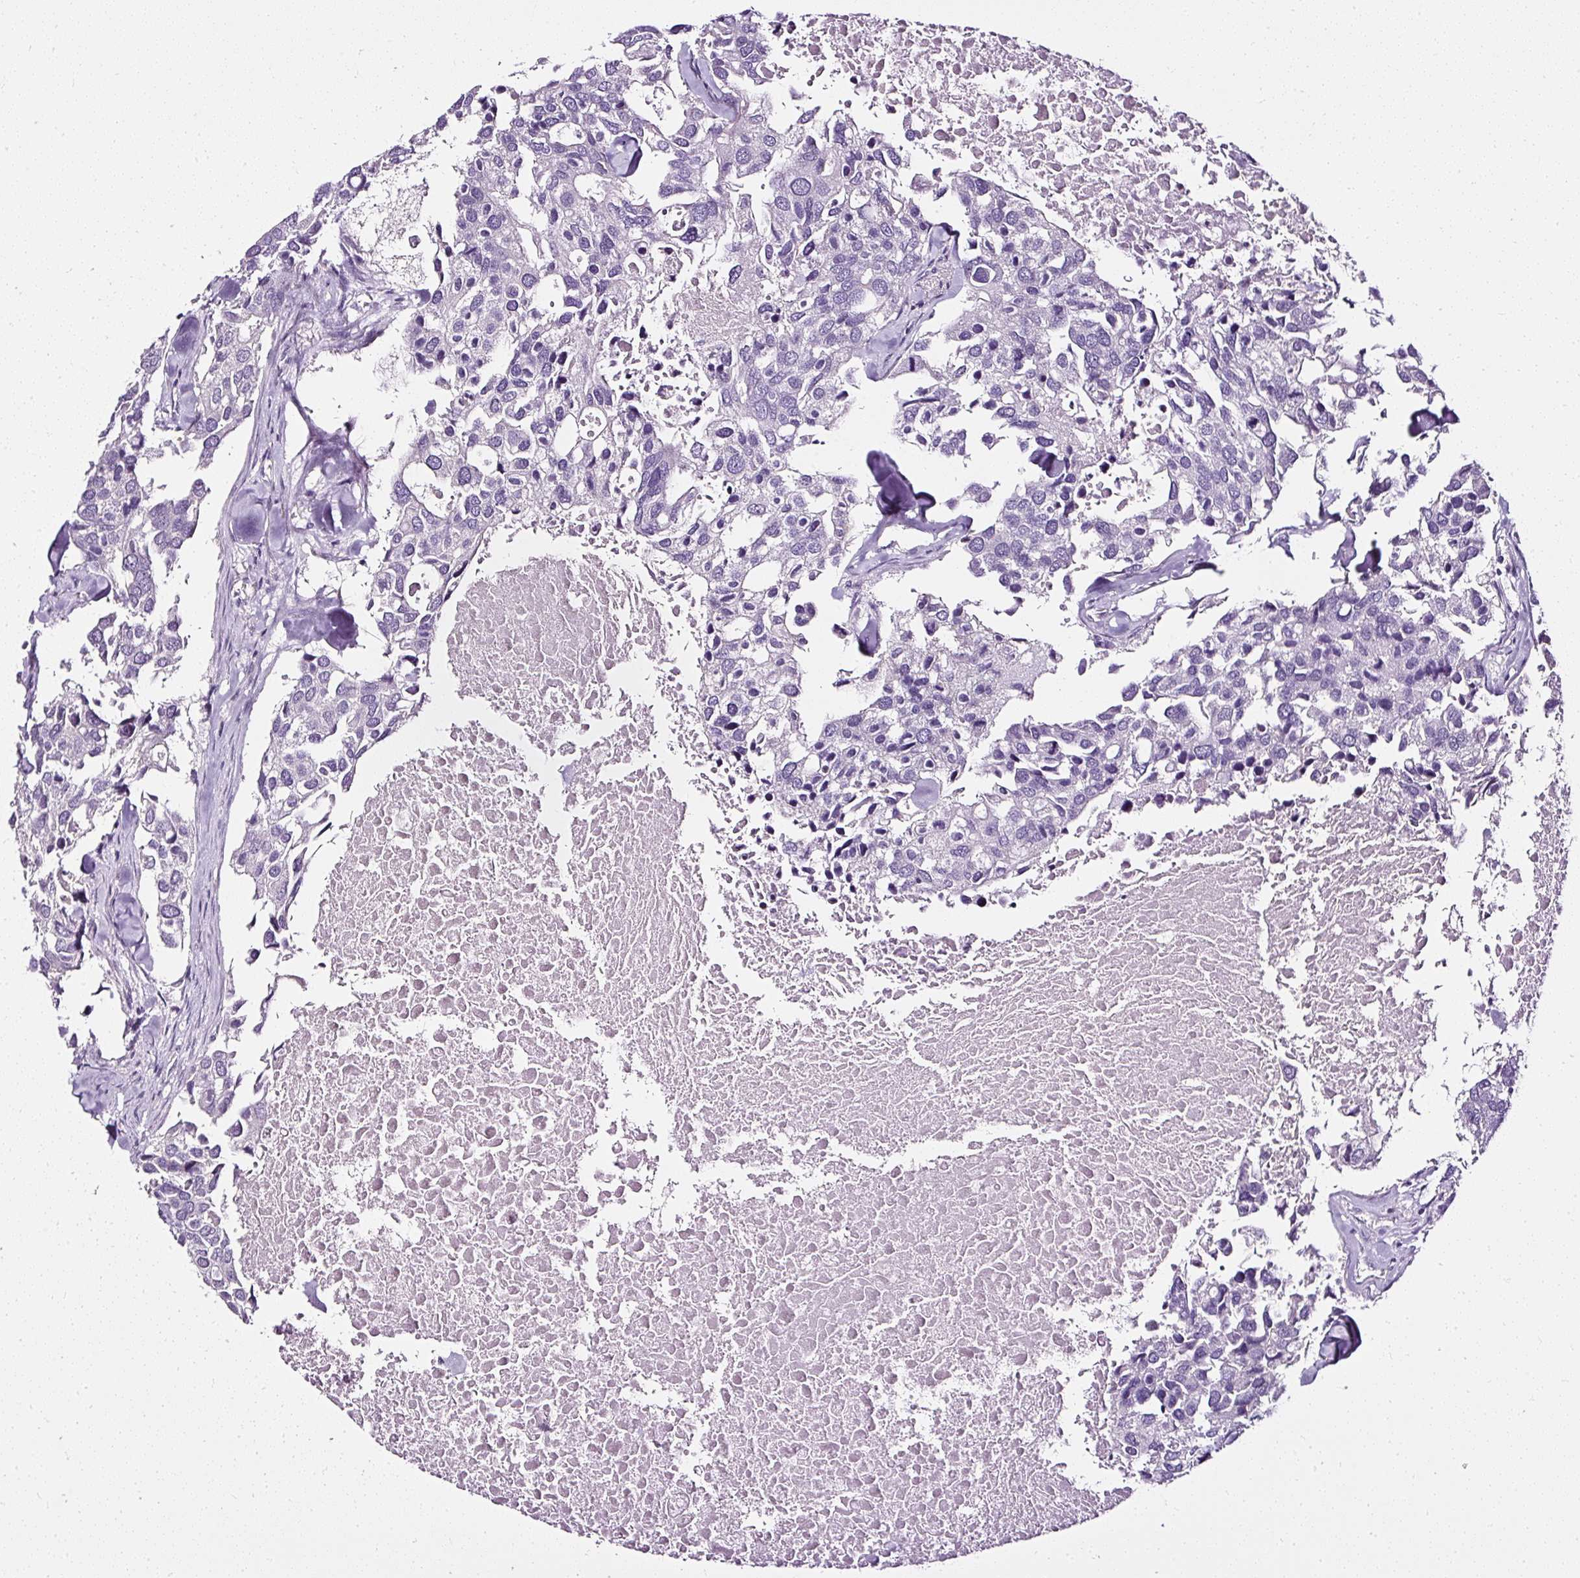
{"staining": {"intensity": "negative", "quantity": "none", "location": "none"}, "tissue": "breast cancer", "cell_type": "Tumor cells", "image_type": "cancer", "snomed": [{"axis": "morphology", "description": "Duct carcinoma"}, {"axis": "topography", "description": "Breast"}], "caption": "There is no significant positivity in tumor cells of breast cancer (intraductal carcinoma).", "gene": "ATP2A1", "patient": {"sex": "female", "age": 83}}